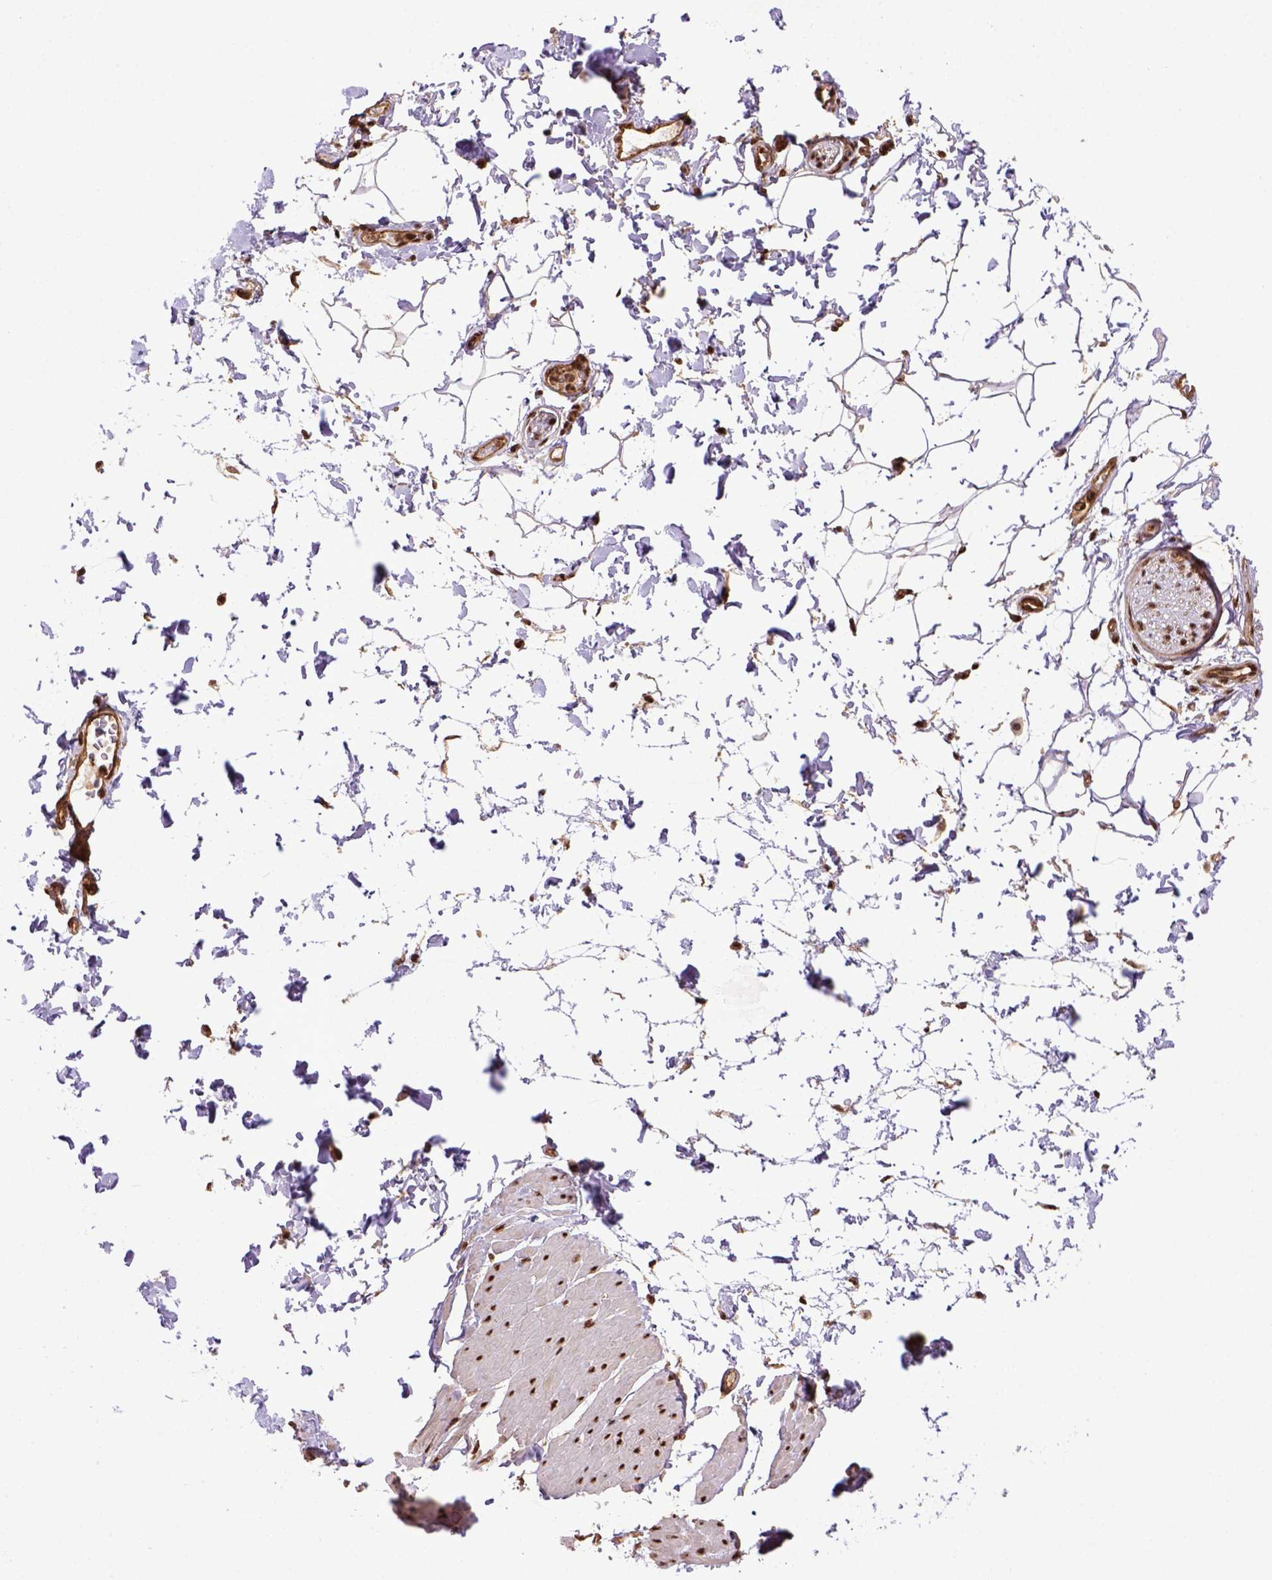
{"staining": {"intensity": "strong", "quantity": ">75%", "location": "nuclear"}, "tissue": "adipose tissue", "cell_type": "Adipocytes", "image_type": "normal", "snomed": [{"axis": "morphology", "description": "Normal tissue, NOS"}, {"axis": "topography", "description": "Smooth muscle"}, {"axis": "topography", "description": "Peripheral nerve tissue"}], "caption": "Immunohistochemistry (DAB) staining of unremarkable human adipose tissue displays strong nuclear protein staining in approximately >75% of adipocytes. Nuclei are stained in blue.", "gene": "PPIG", "patient": {"sex": "male", "age": 58}}